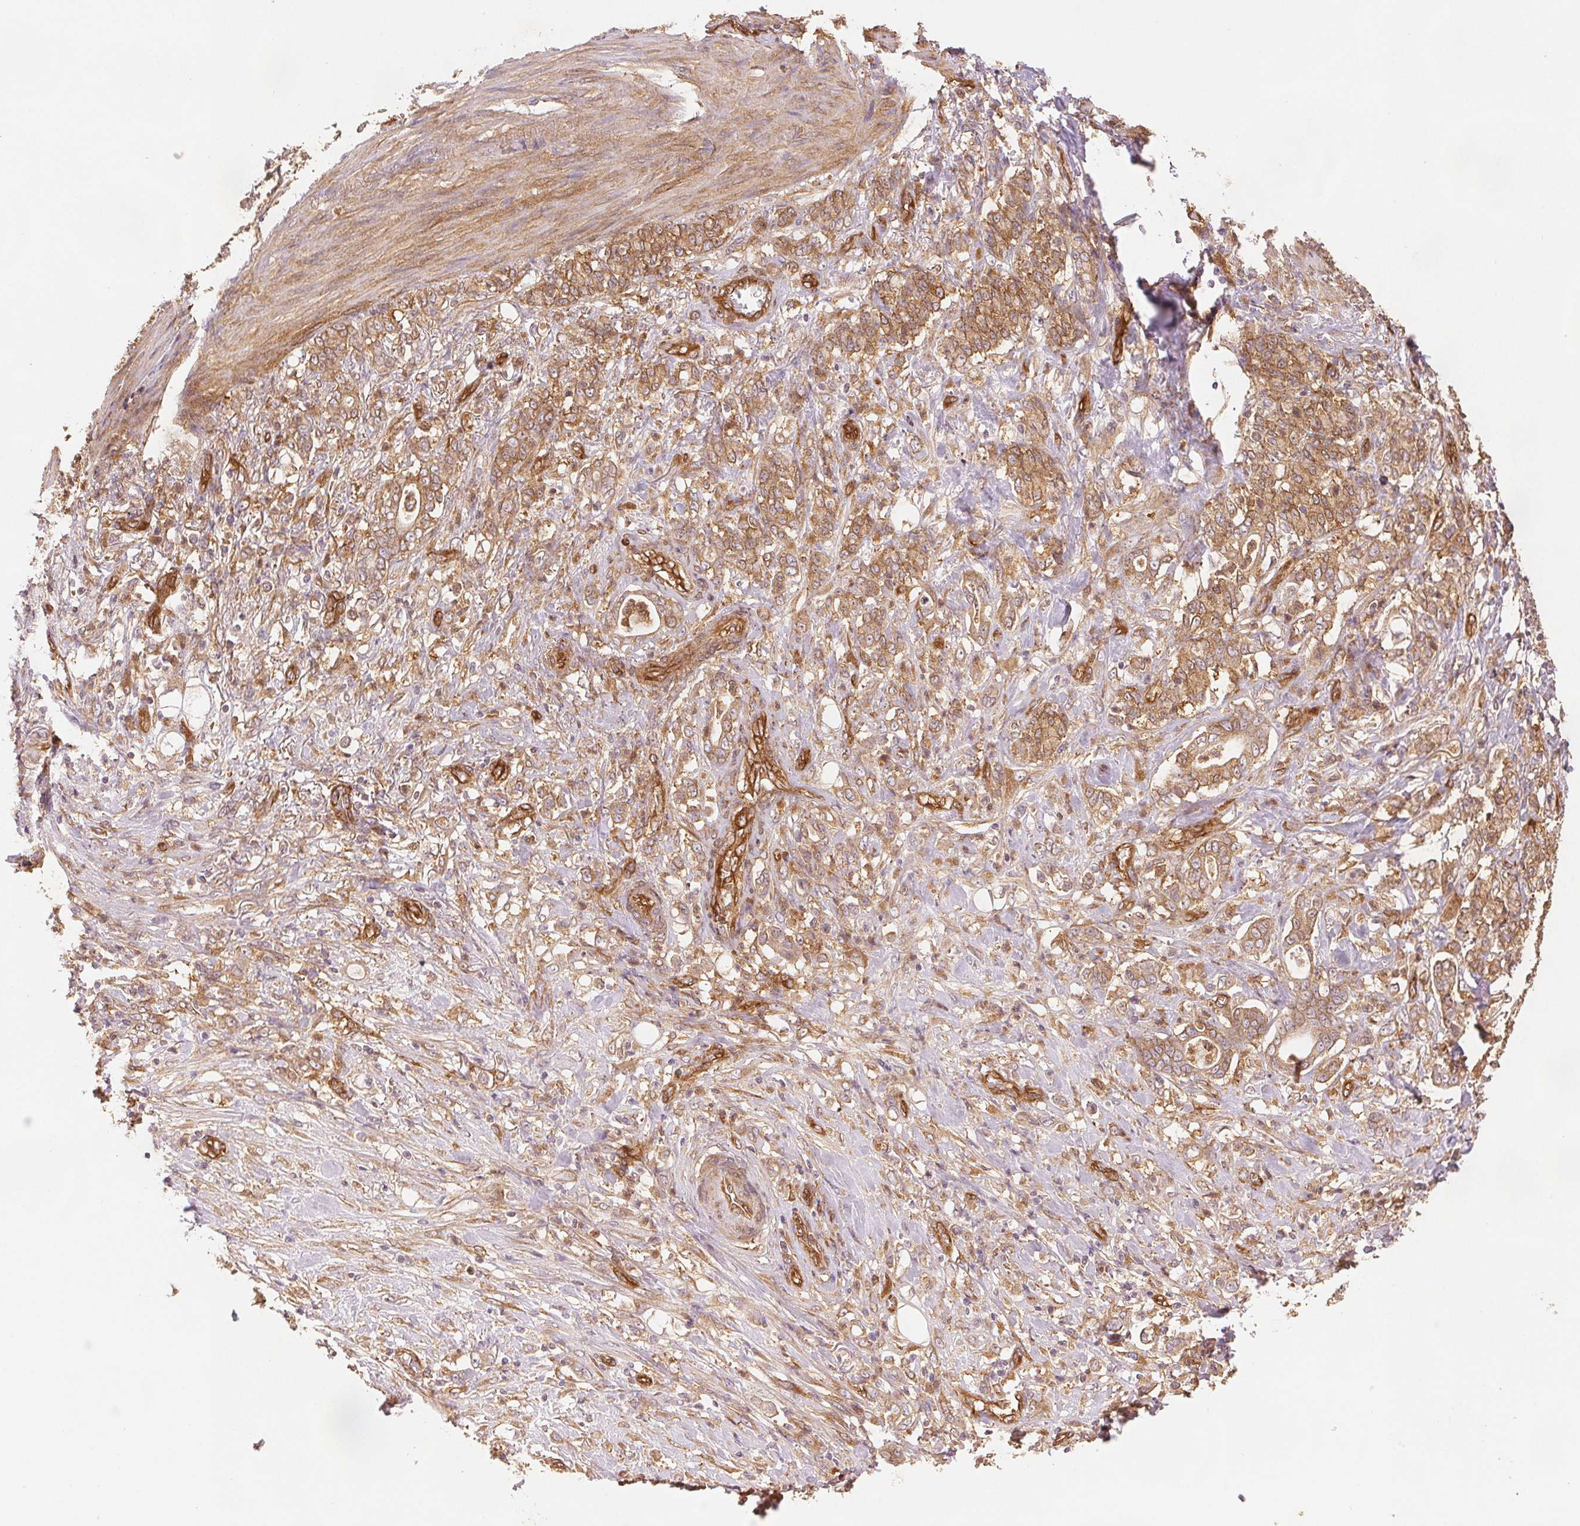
{"staining": {"intensity": "moderate", "quantity": ">75%", "location": "cytoplasmic/membranous"}, "tissue": "stomach cancer", "cell_type": "Tumor cells", "image_type": "cancer", "snomed": [{"axis": "morphology", "description": "Adenocarcinoma, NOS"}, {"axis": "topography", "description": "Stomach"}], "caption": "An IHC photomicrograph of neoplastic tissue is shown. Protein staining in brown shows moderate cytoplasmic/membranous positivity in adenocarcinoma (stomach) within tumor cells. (brown staining indicates protein expression, while blue staining denotes nuclei).", "gene": "DIAPH2", "patient": {"sex": "female", "age": 79}}